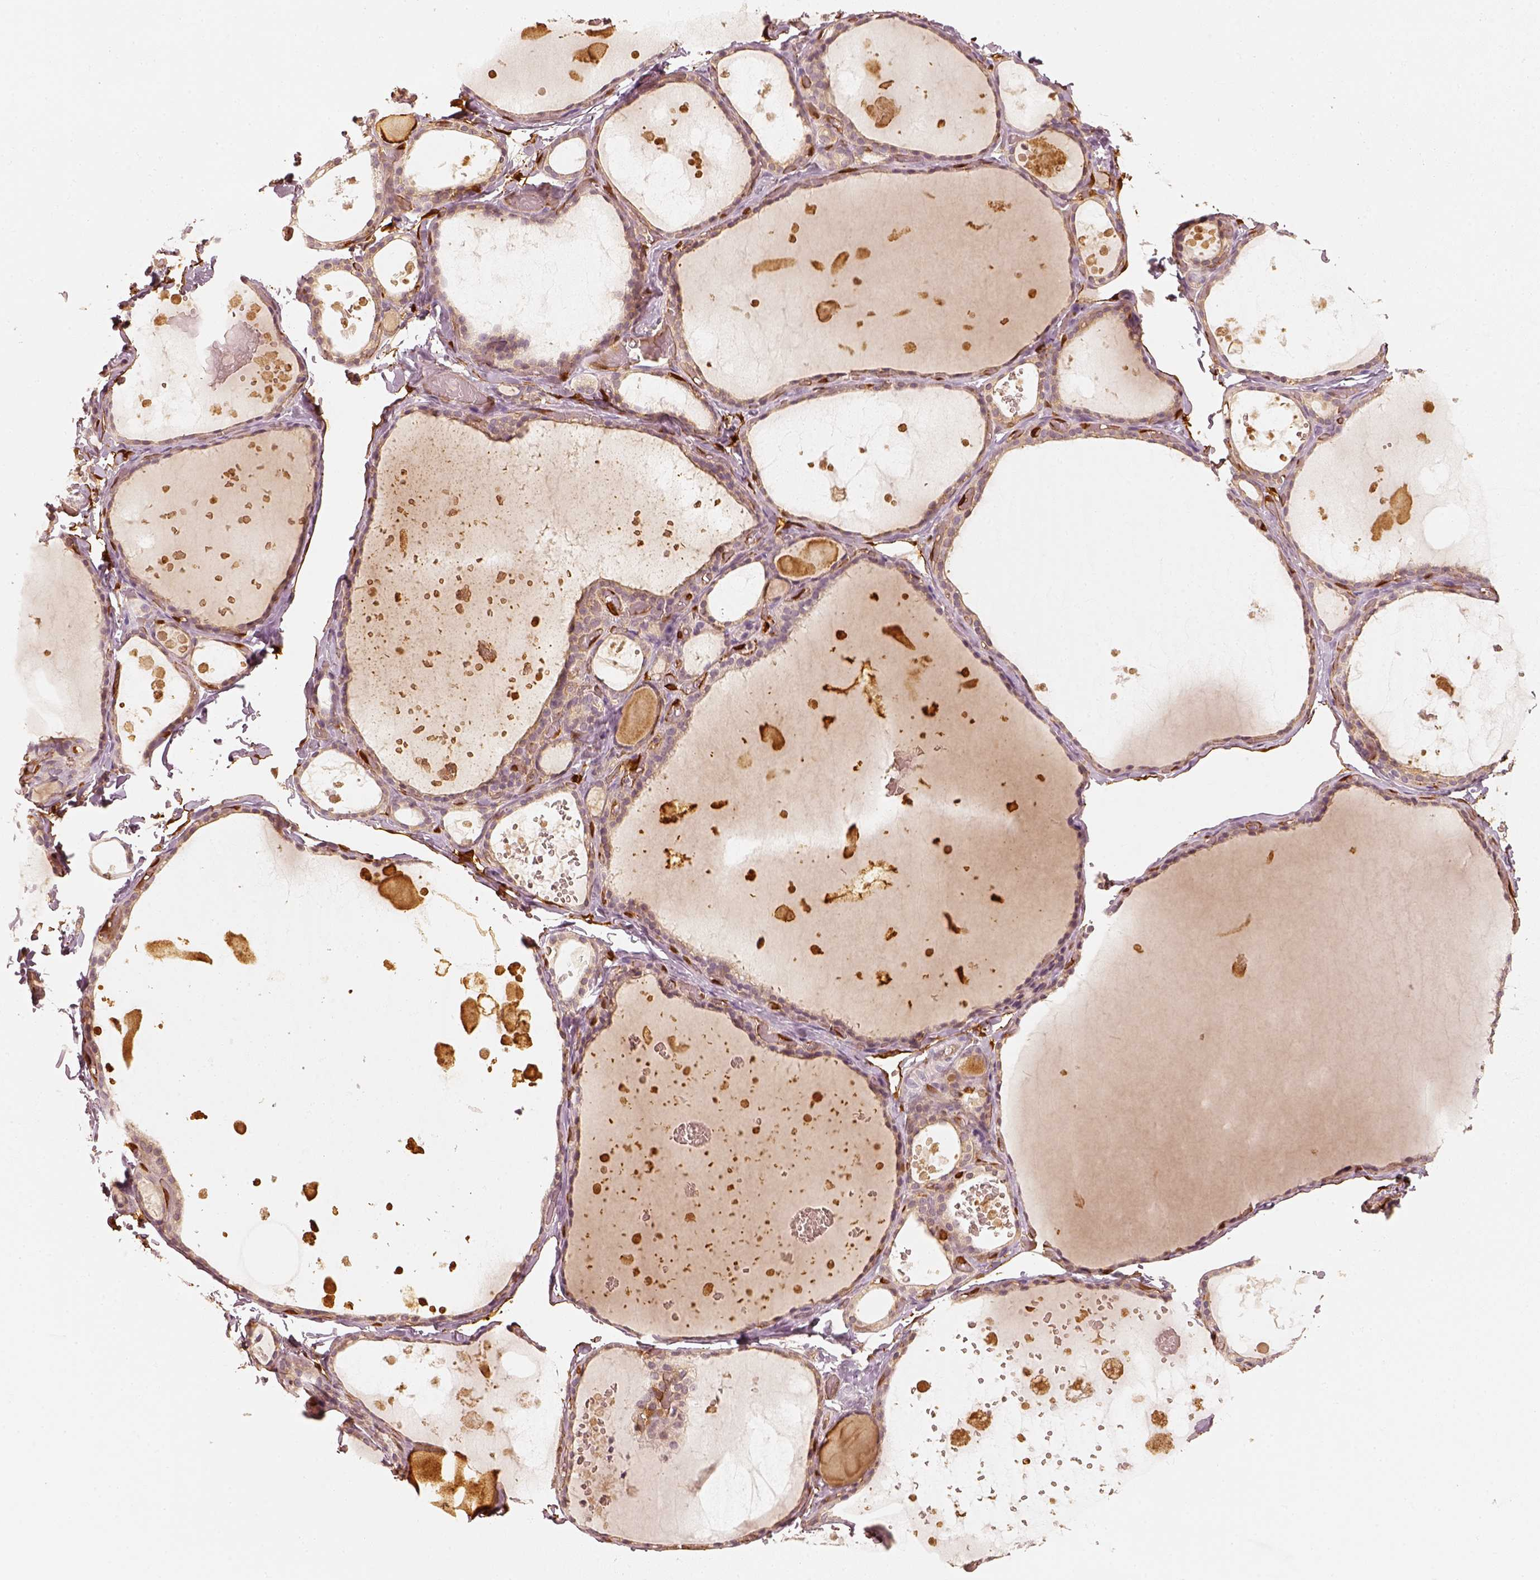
{"staining": {"intensity": "negative", "quantity": "none", "location": "none"}, "tissue": "thyroid gland", "cell_type": "Glandular cells", "image_type": "normal", "snomed": [{"axis": "morphology", "description": "Normal tissue, NOS"}, {"axis": "topography", "description": "Thyroid gland"}], "caption": "This is a image of immunohistochemistry (IHC) staining of benign thyroid gland, which shows no staining in glandular cells. (Brightfield microscopy of DAB immunohistochemistry (IHC) at high magnification).", "gene": "FSCN1", "patient": {"sex": "female", "age": 56}}